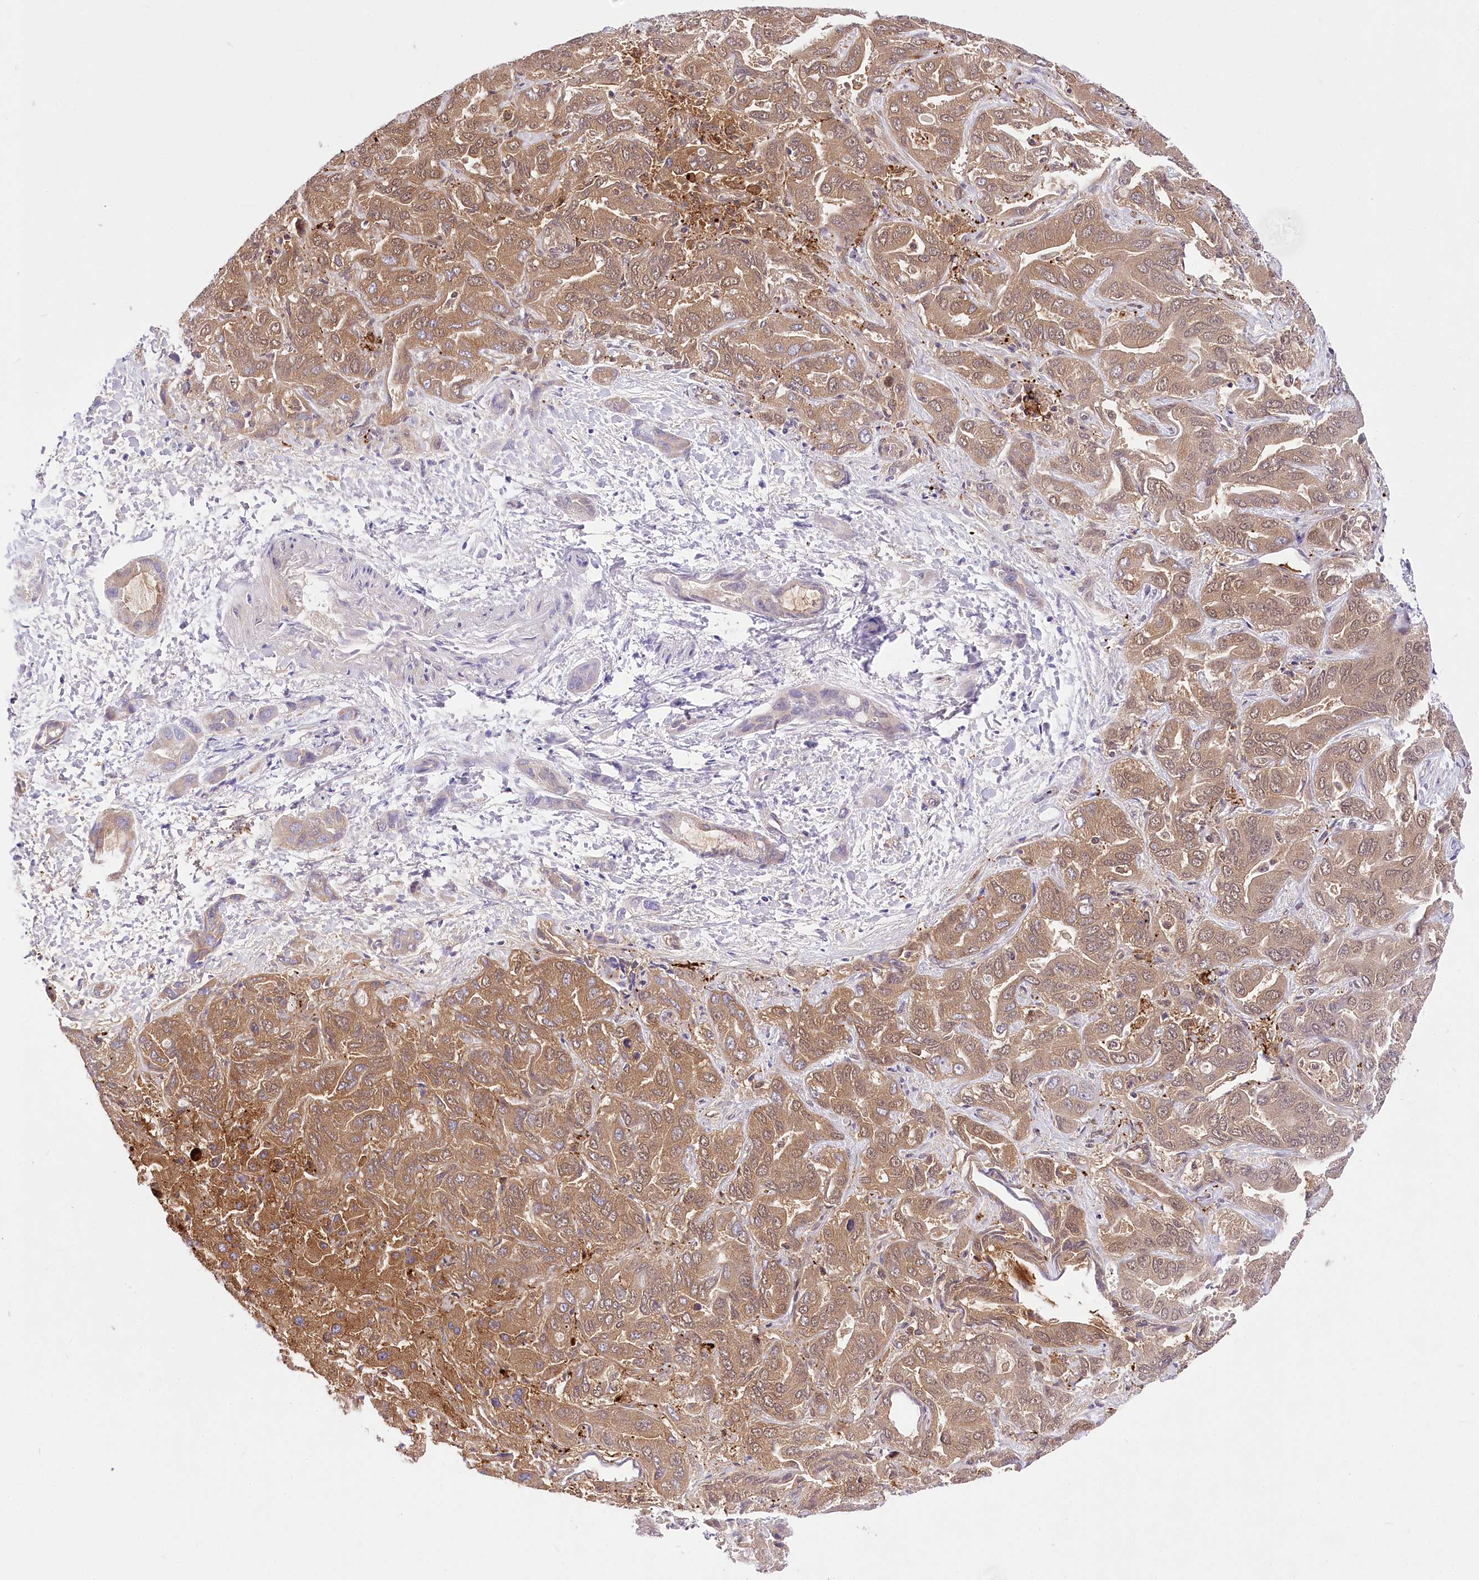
{"staining": {"intensity": "weak", "quantity": ">75%", "location": "cytoplasmic/membranous"}, "tissue": "liver cancer", "cell_type": "Tumor cells", "image_type": "cancer", "snomed": [{"axis": "morphology", "description": "Cholangiocarcinoma"}, {"axis": "topography", "description": "Liver"}], "caption": "This is a histology image of immunohistochemistry staining of cholangiocarcinoma (liver), which shows weak staining in the cytoplasmic/membranous of tumor cells.", "gene": "DNAJC19", "patient": {"sex": "female", "age": 52}}